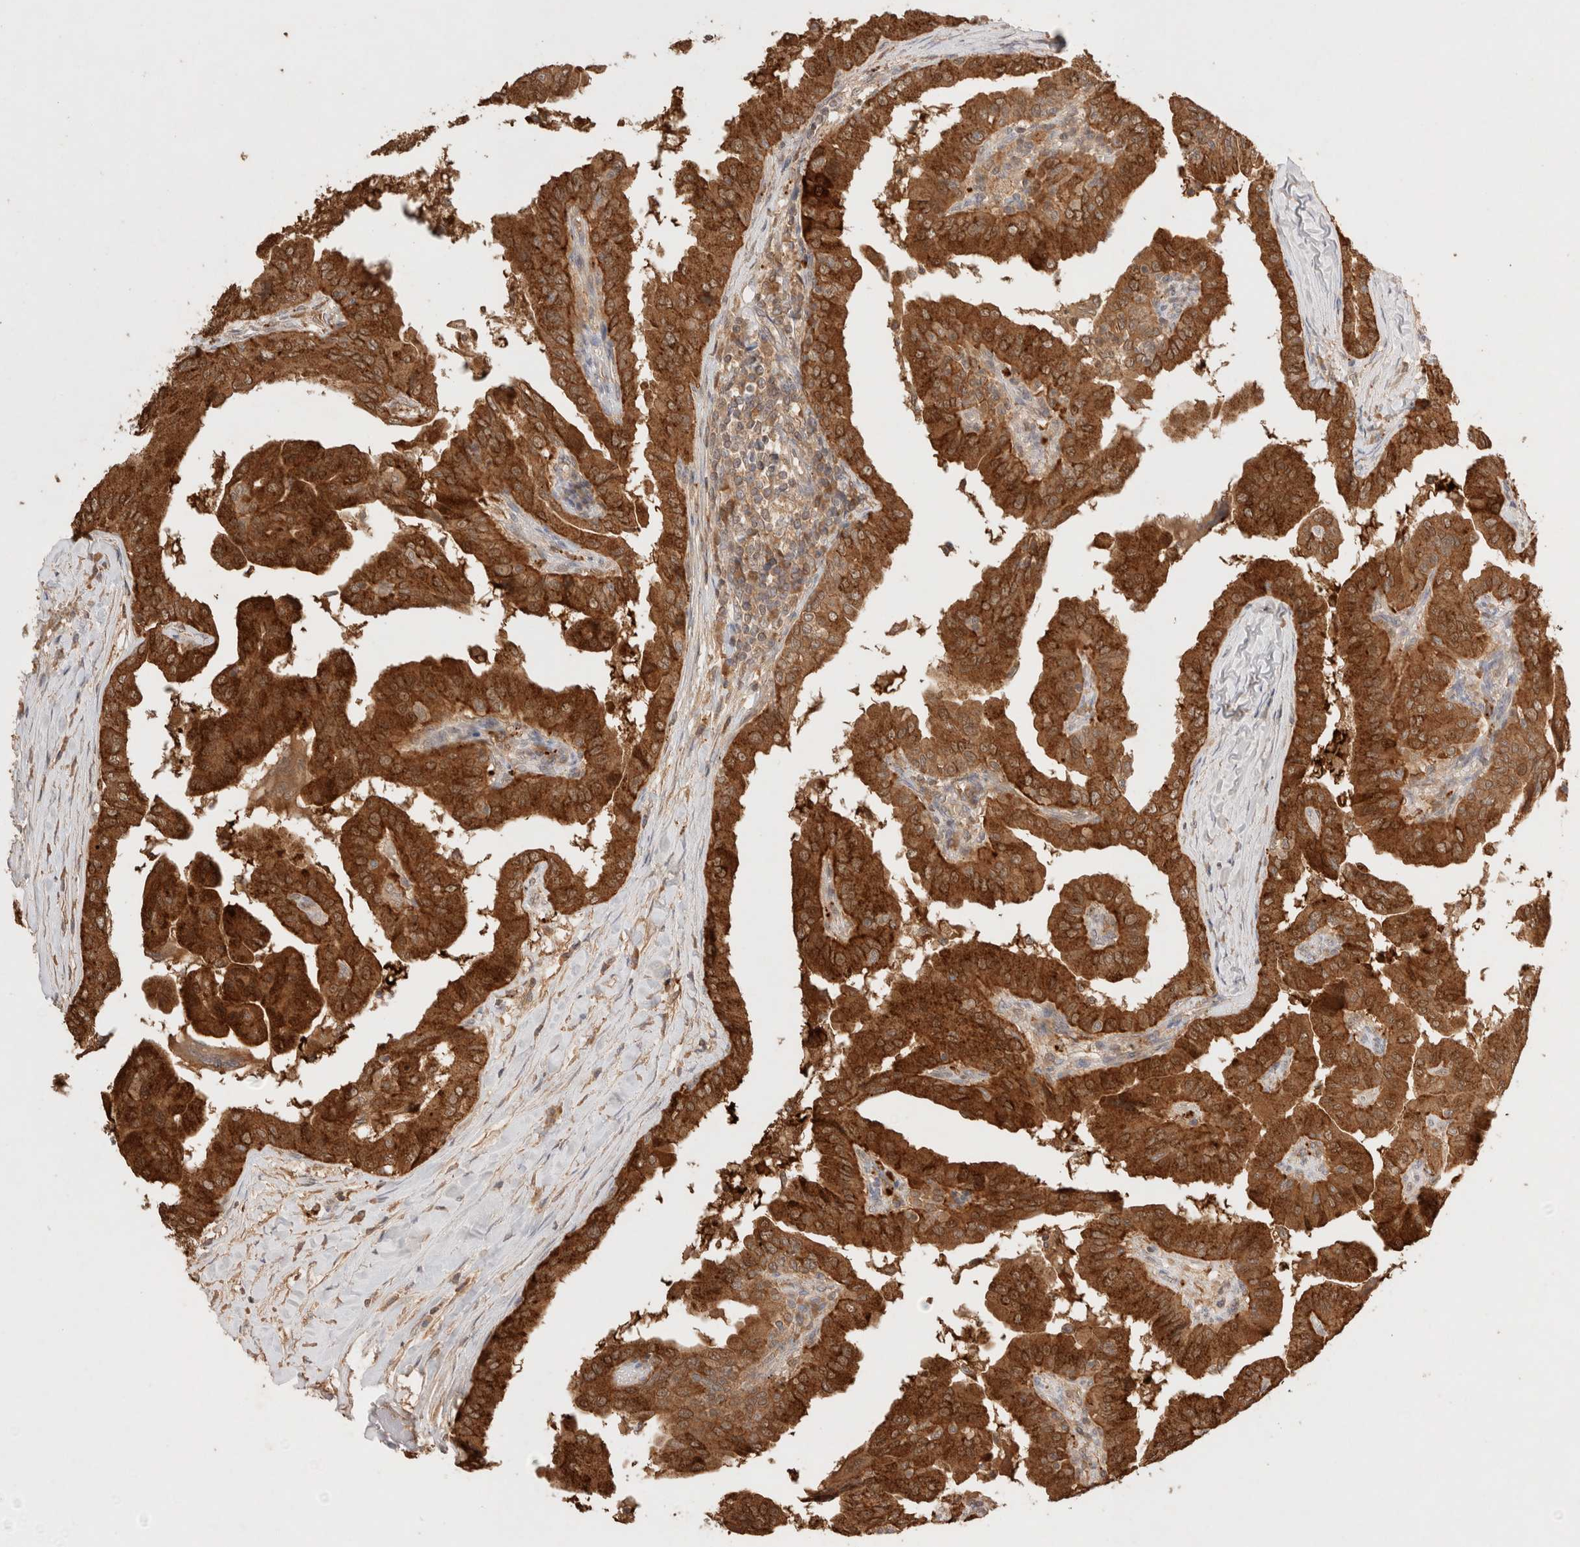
{"staining": {"intensity": "strong", "quantity": ">75%", "location": "cytoplasmic/membranous"}, "tissue": "thyroid cancer", "cell_type": "Tumor cells", "image_type": "cancer", "snomed": [{"axis": "morphology", "description": "Papillary adenocarcinoma, NOS"}, {"axis": "topography", "description": "Thyroid gland"}], "caption": "Tumor cells show high levels of strong cytoplasmic/membranous staining in approximately >75% of cells in thyroid cancer.", "gene": "CARNMT1", "patient": {"sex": "male", "age": 33}}